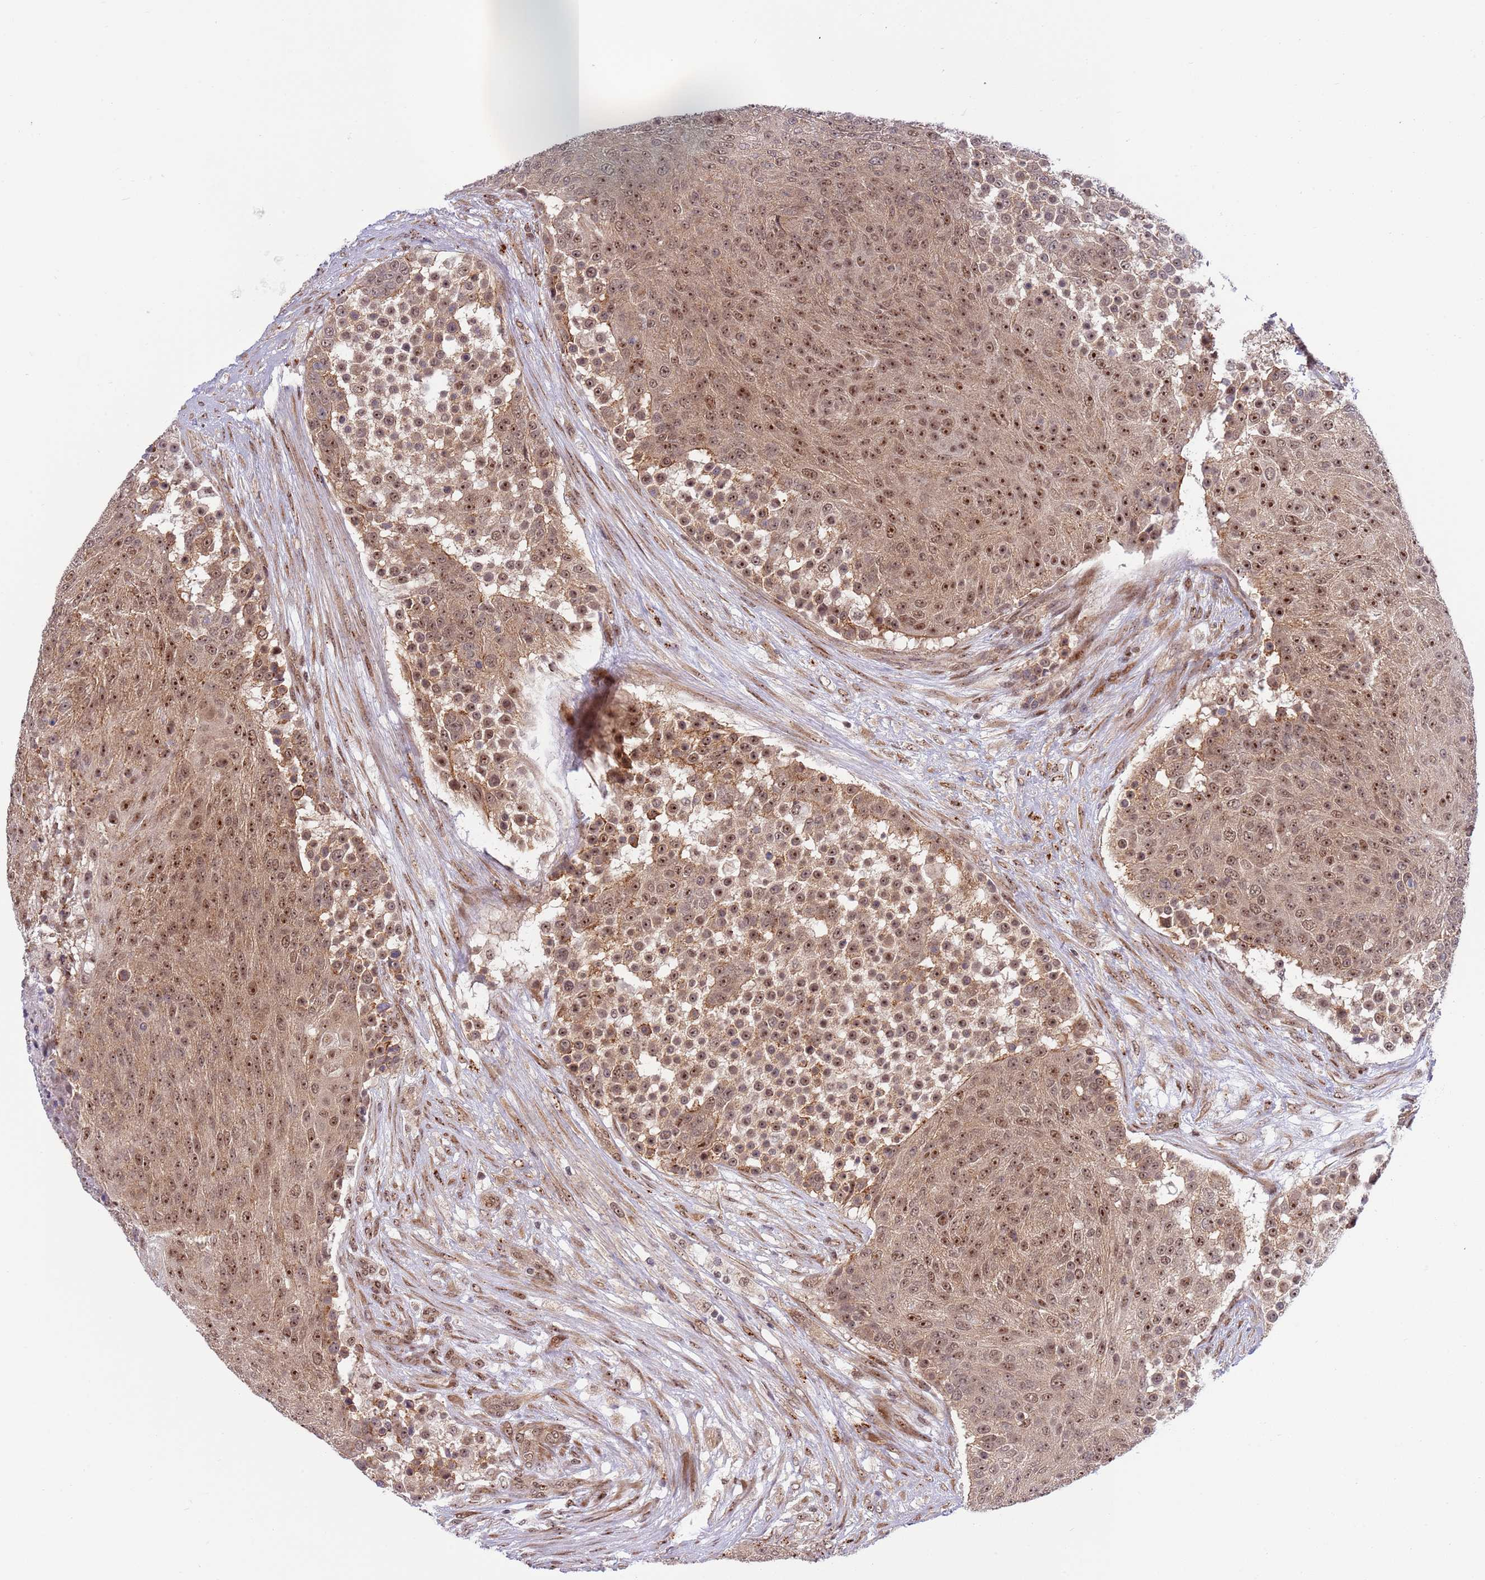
{"staining": {"intensity": "moderate", "quantity": ">75%", "location": "cytoplasmic/membranous,nuclear"}, "tissue": "urothelial cancer", "cell_type": "Tumor cells", "image_type": "cancer", "snomed": [{"axis": "morphology", "description": "Urothelial carcinoma, High grade"}, {"axis": "topography", "description": "Urinary bladder"}], "caption": "Immunohistochemistry micrograph of neoplastic tissue: urothelial carcinoma (high-grade) stained using immunohistochemistry (IHC) exhibits medium levels of moderate protein expression localized specifically in the cytoplasmic/membranous and nuclear of tumor cells, appearing as a cytoplasmic/membranous and nuclear brown color.", "gene": "TBX10", "patient": {"sex": "female", "age": 63}}